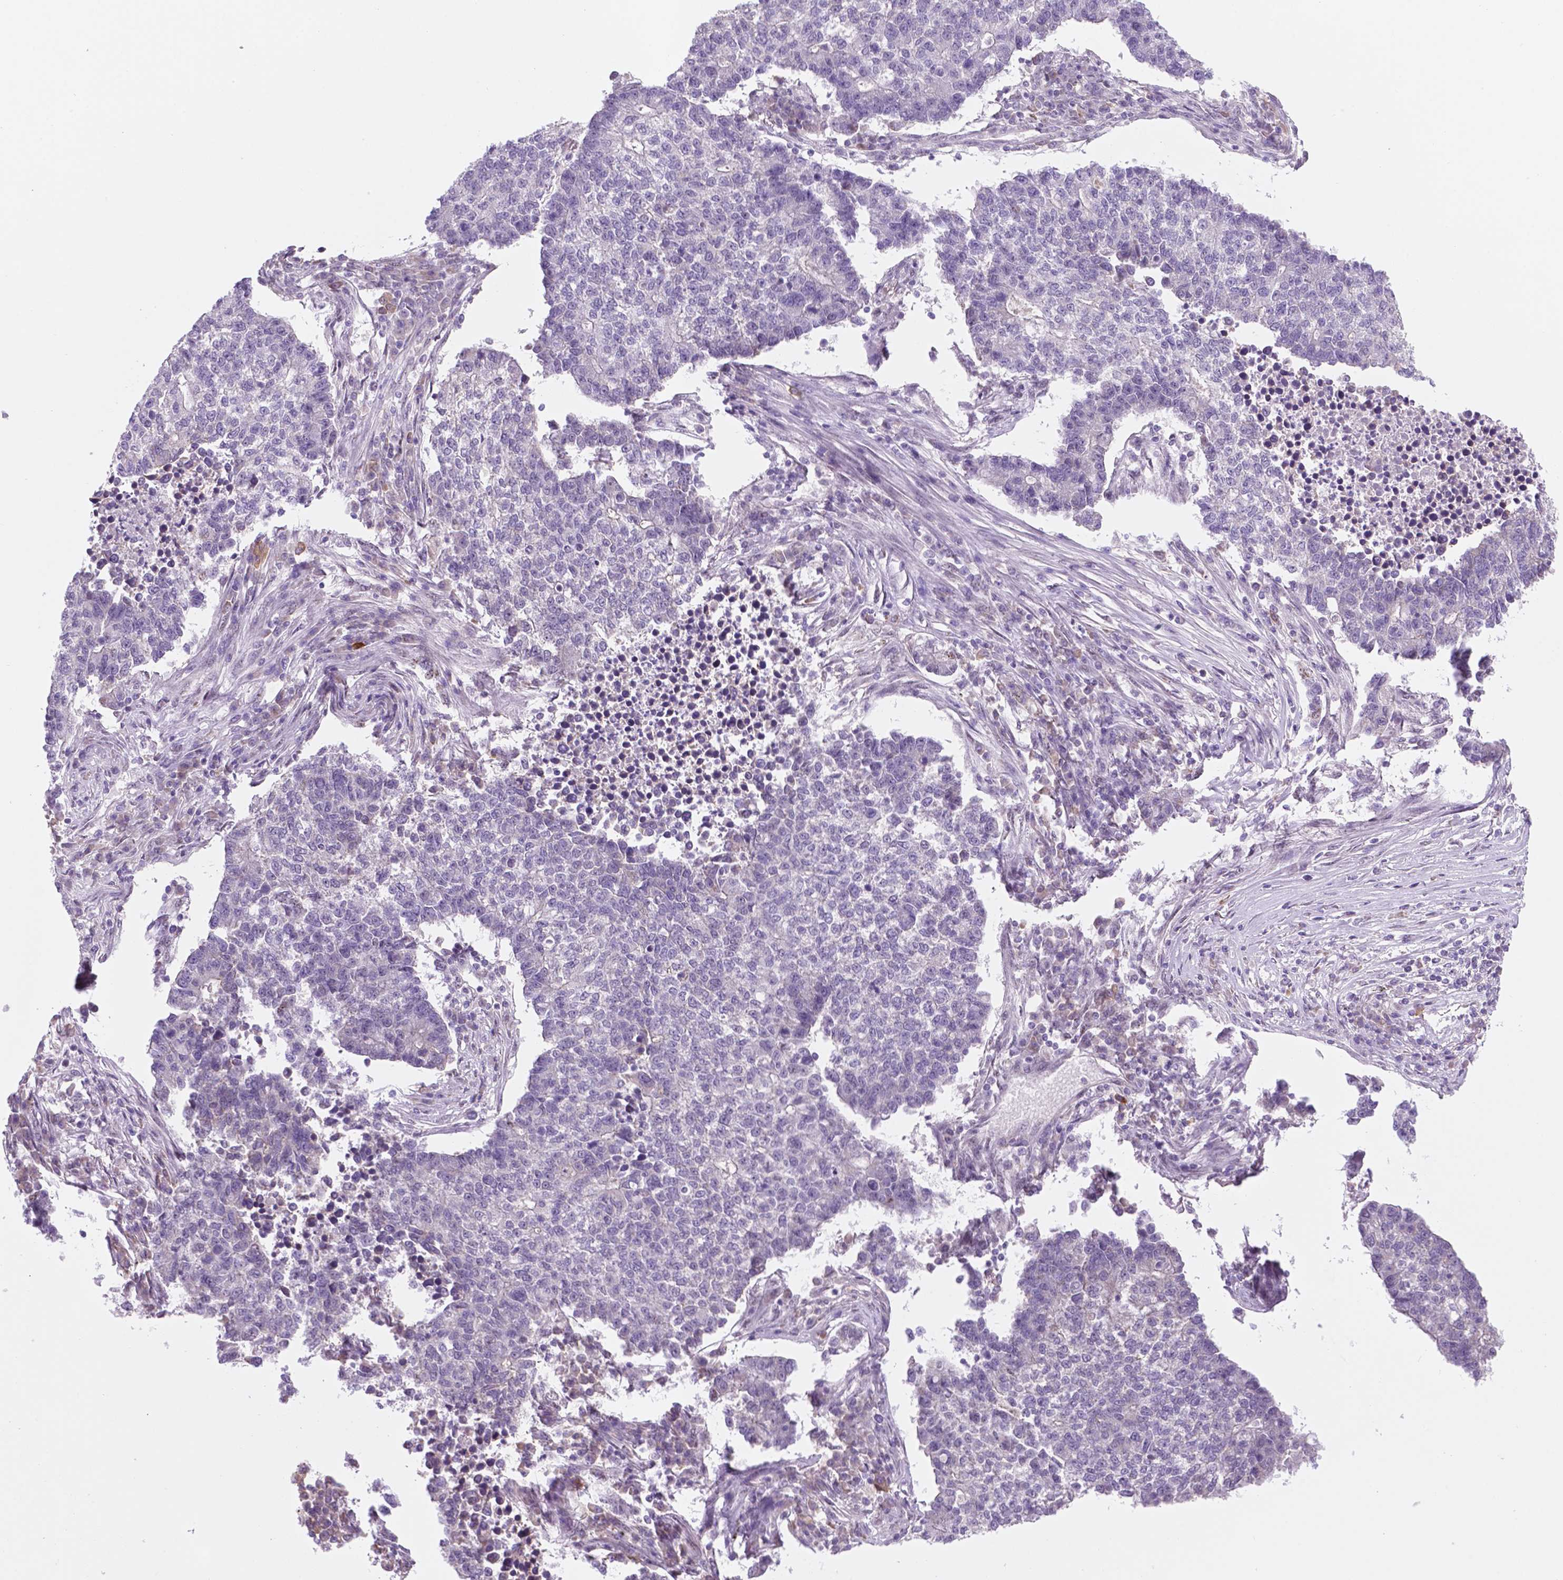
{"staining": {"intensity": "negative", "quantity": "none", "location": "none"}, "tissue": "lung cancer", "cell_type": "Tumor cells", "image_type": "cancer", "snomed": [{"axis": "morphology", "description": "Adenocarcinoma, NOS"}, {"axis": "topography", "description": "Lung"}], "caption": "Adenocarcinoma (lung) was stained to show a protein in brown. There is no significant positivity in tumor cells.", "gene": "C18orf21", "patient": {"sex": "male", "age": 57}}